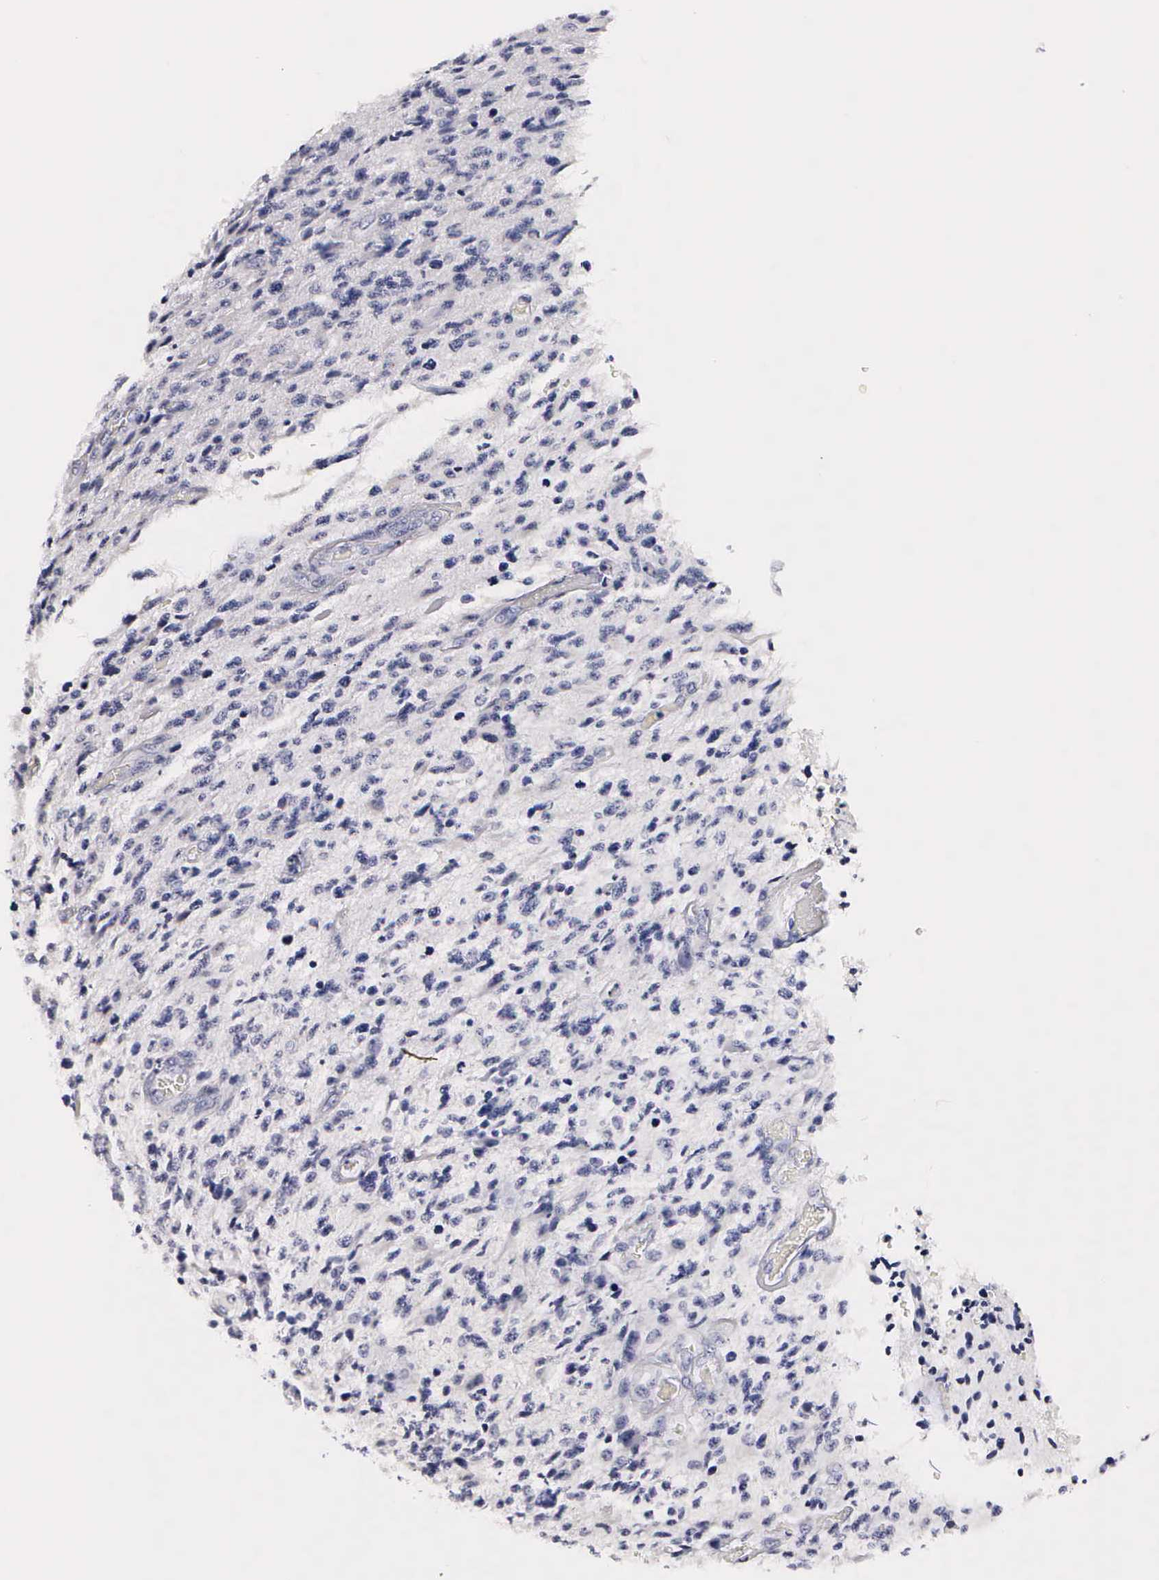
{"staining": {"intensity": "negative", "quantity": "none", "location": "none"}, "tissue": "glioma", "cell_type": "Tumor cells", "image_type": "cancer", "snomed": [{"axis": "morphology", "description": "Glioma, malignant, High grade"}, {"axis": "topography", "description": "Brain"}], "caption": "There is no significant expression in tumor cells of glioma.", "gene": "RNASE6", "patient": {"sex": "male", "age": 36}}